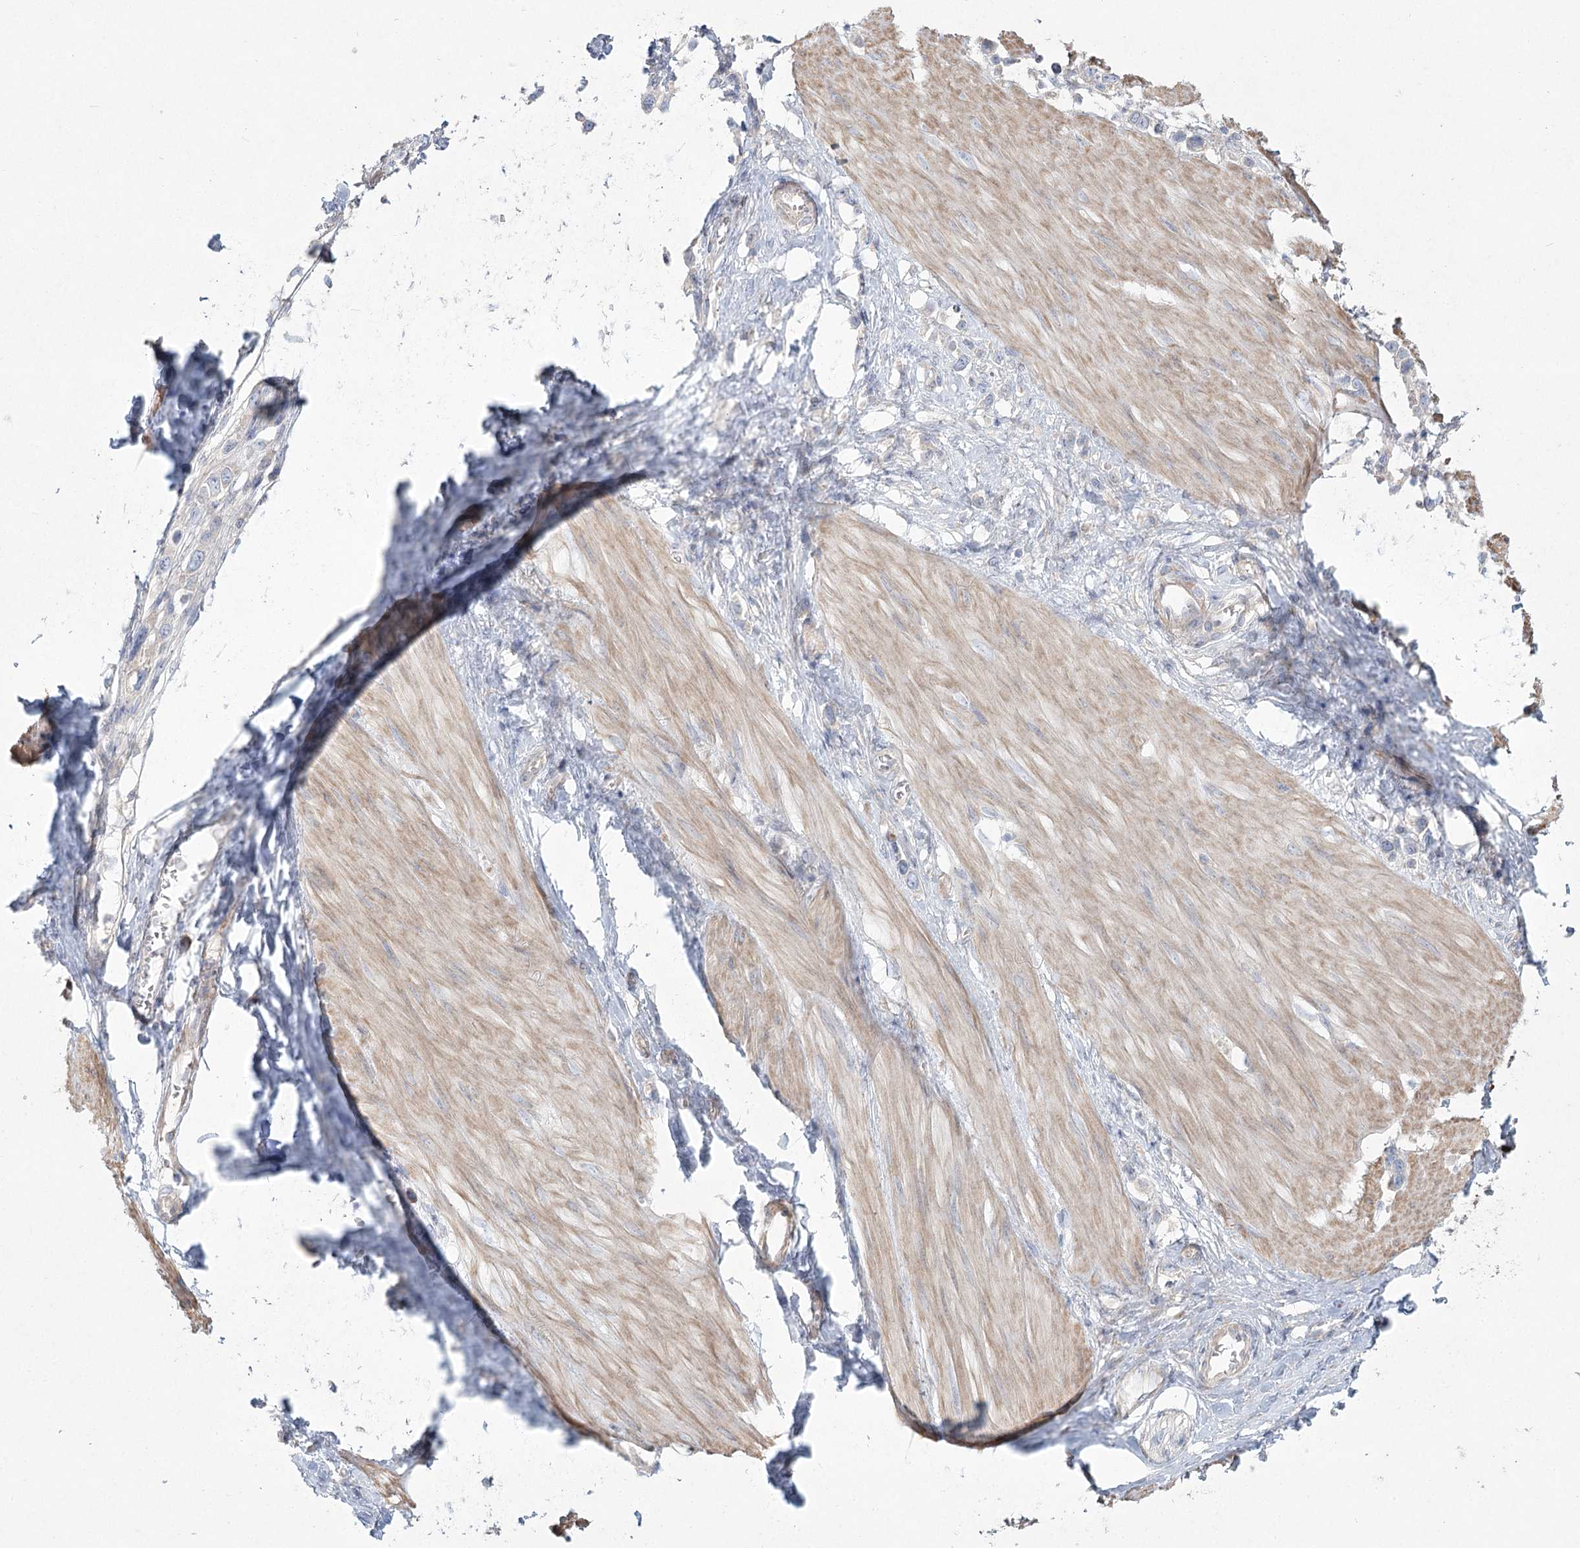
{"staining": {"intensity": "negative", "quantity": "none", "location": "none"}, "tissue": "stomach cancer", "cell_type": "Tumor cells", "image_type": "cancer", "snomed": [{"axis": "morphology", "description": "Adenocarcinoma, NOS"}, {"axis": "topography", "description": "Stomach"}], "caption": "Immunohistochemistry micrograph of neoplastic tissue: human stomach adenocarcinoma stained with DAB displays no significant protein expression in tumor cells.", "gene": "CAMTA1", "patient": {"sex": "female", "age": 65}}